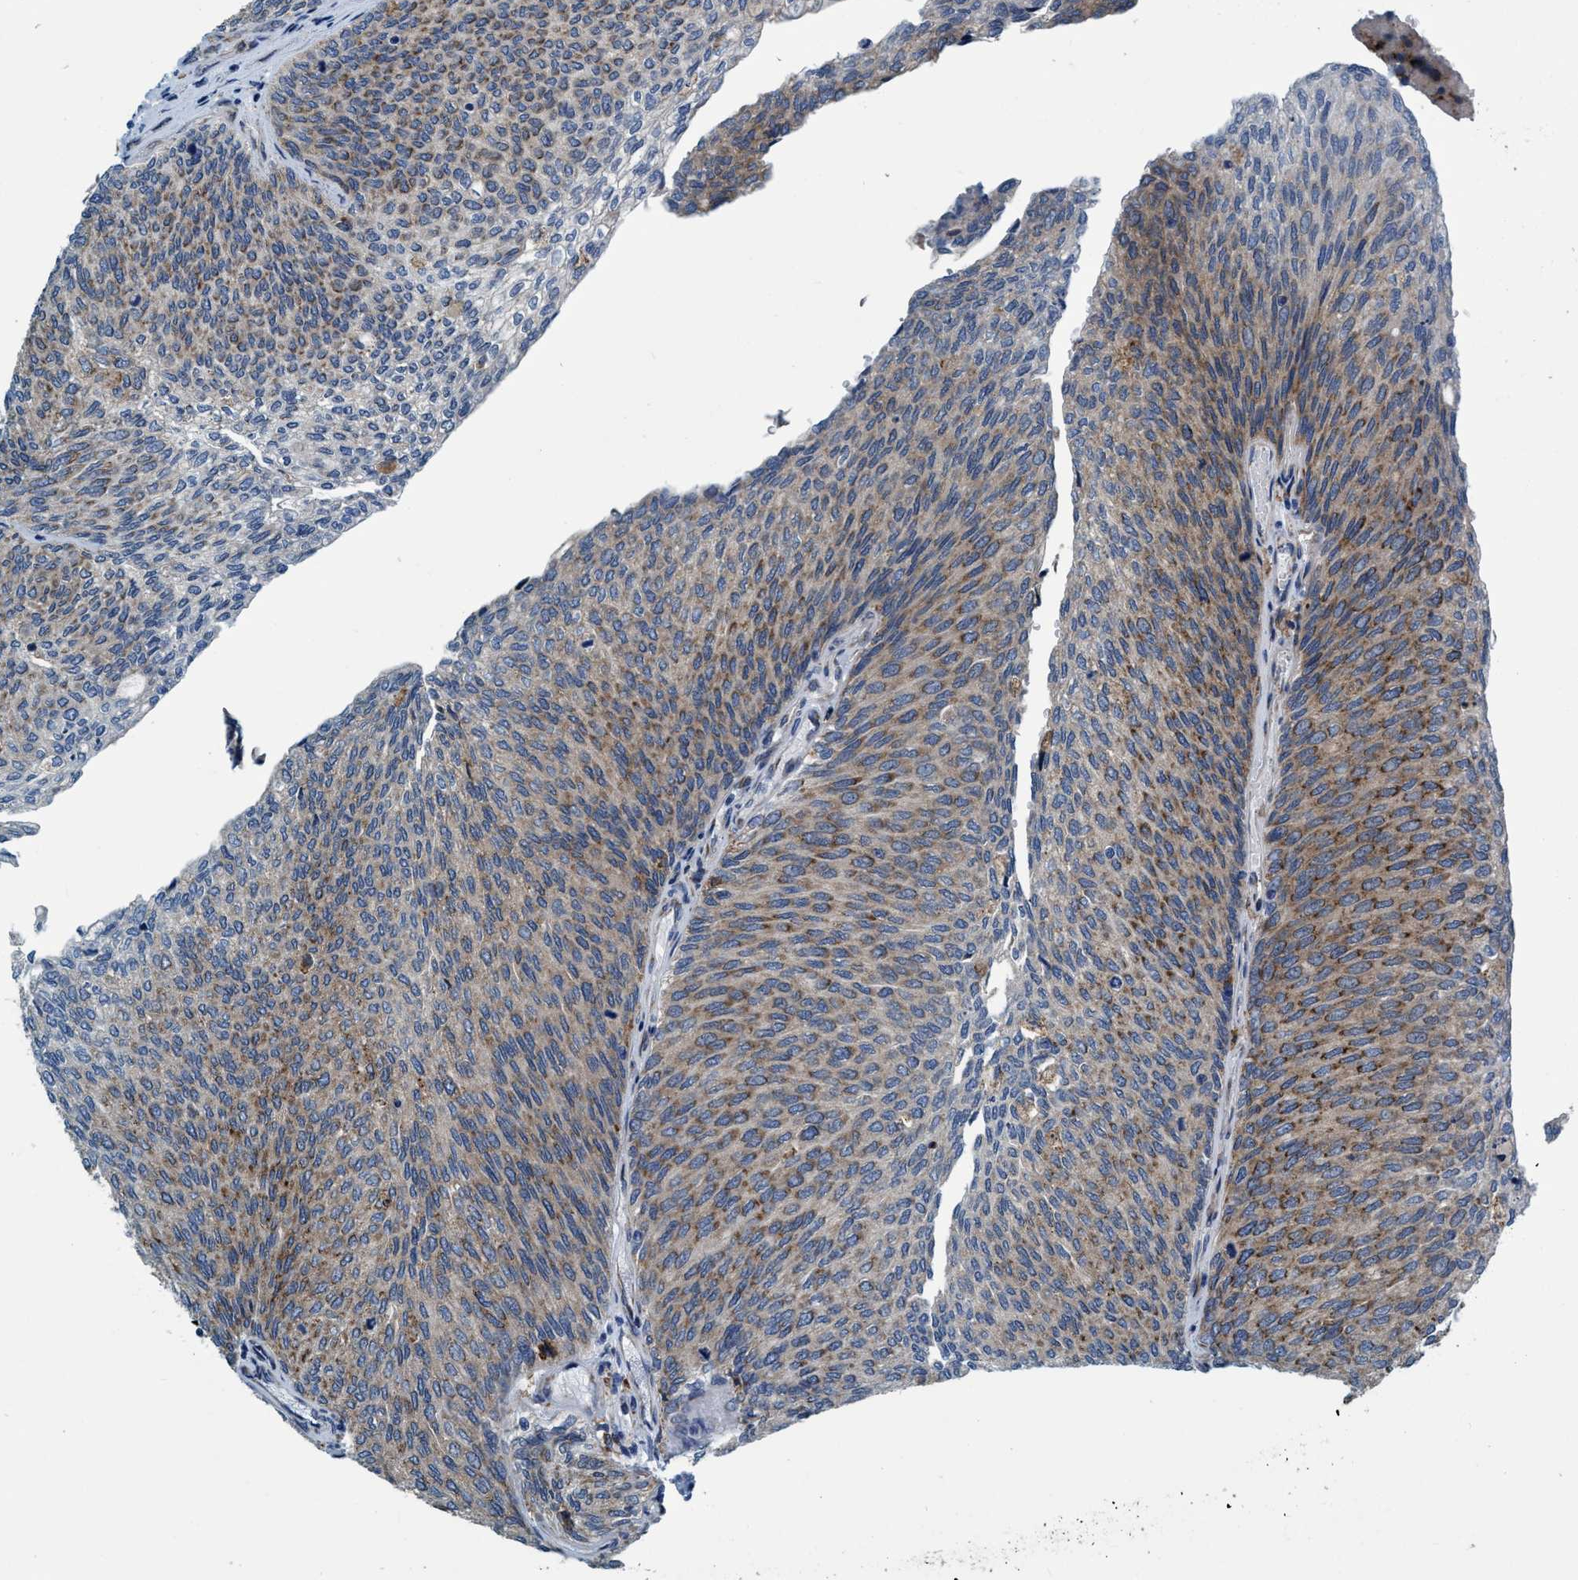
{"staining": {"intensity": "moderate", "quantity": ">75%", "location": "cytoplasmic/membranous"}, "tissue": "urothelial cancer", "cell_type": "Tumor cells", "image_type": "cancer", "snomed": [{"axis": "morphology", "description": "Urothelial carcinoma, Low grade"}, {"axis": "topography", "description": "Urinary bladder"}], "caption": "Urothelial cancer tissue displays moderate cytoplasmic/membranous expression in about >75% of tumor cells", "gene": "ARMC9", "patient": {"sex": "female", "age": 79}}